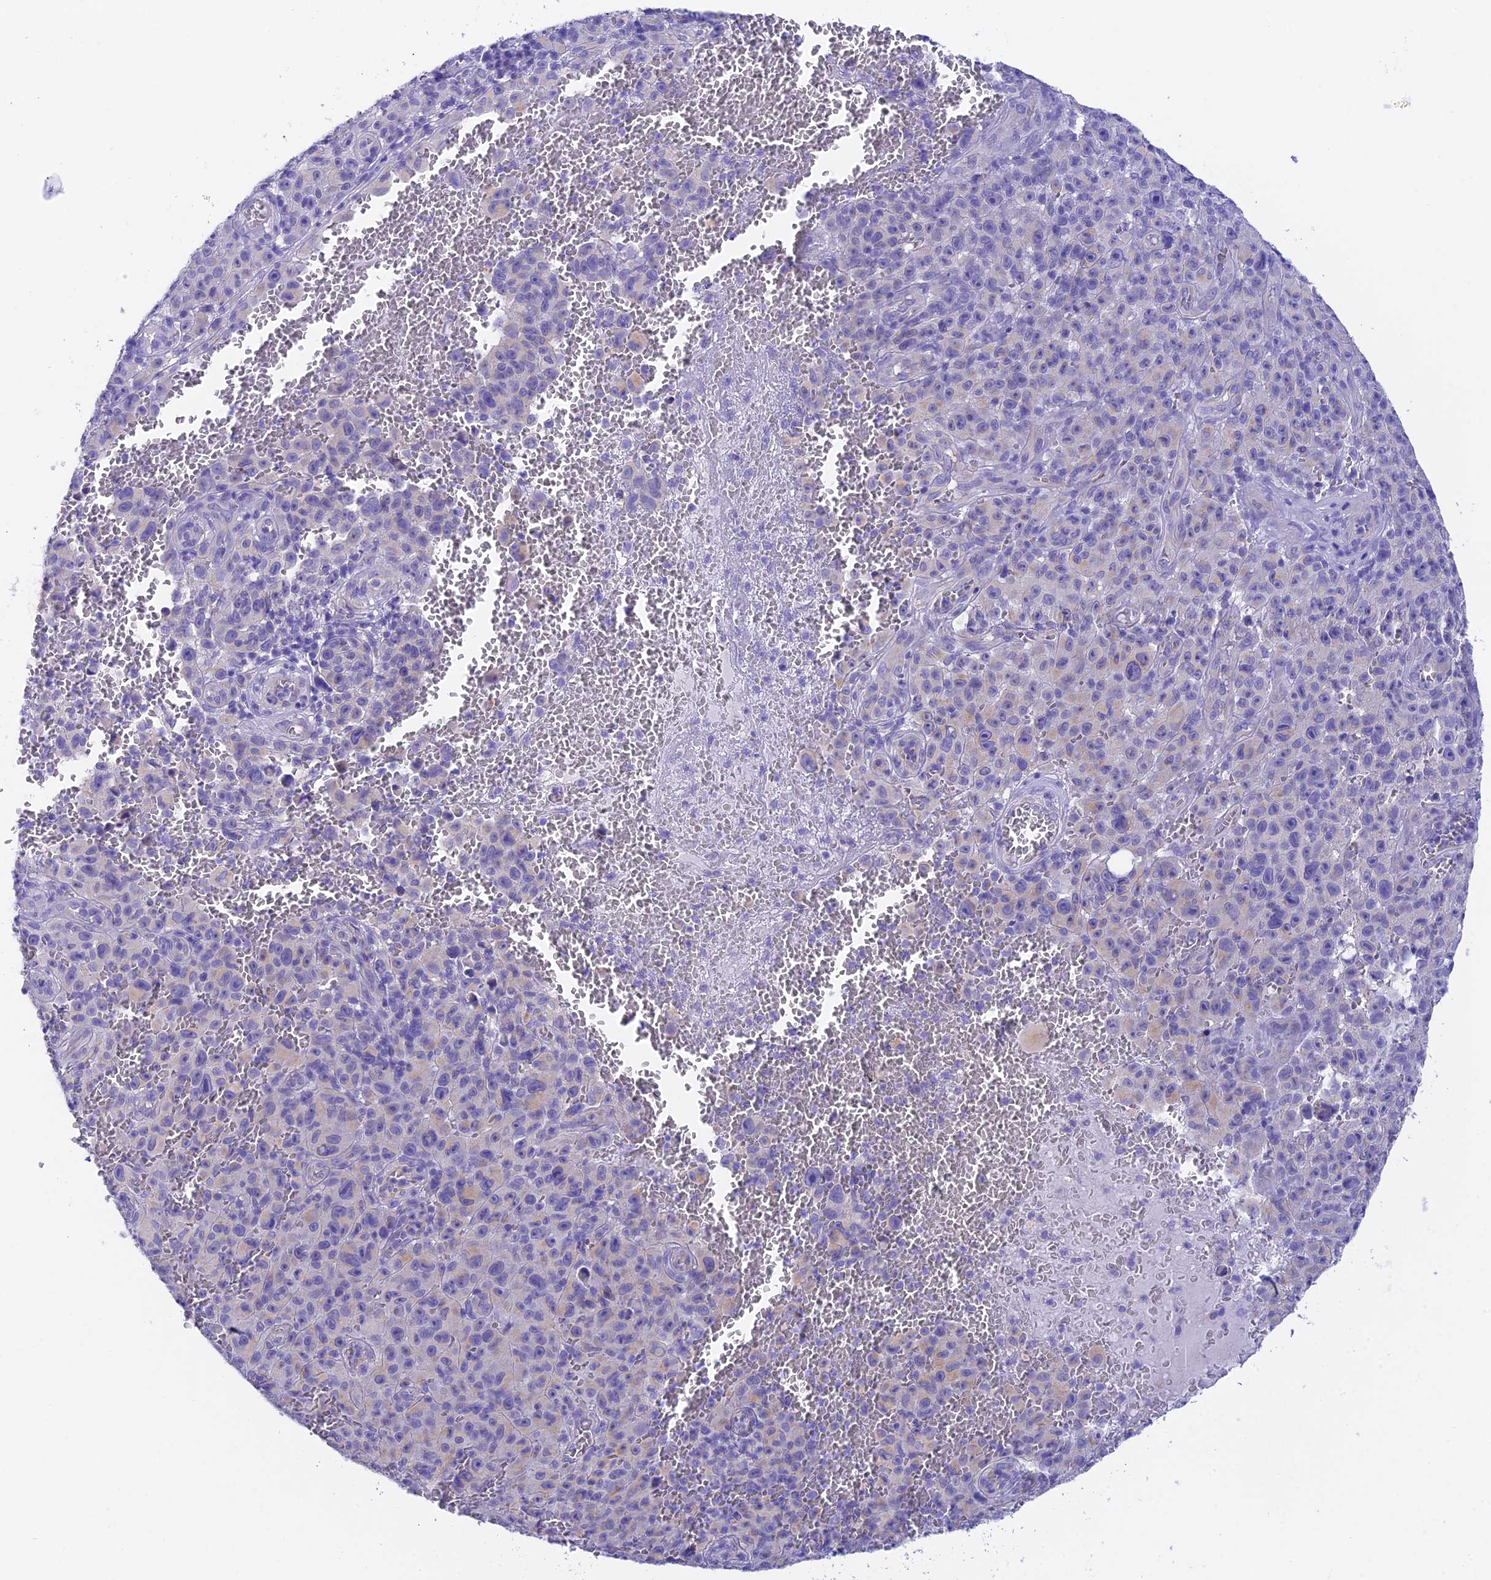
{"staining": {"intensity": "negative", "quantity": "none", "location": "none"}, "tissue": "melanoma", "cell_type": "Tumor cells", "image_type": "cancer", "snomed": [{"axis": "morphology", "description": "Malignant melanoma, NOS"}, {"axis": "topography", "description": "Skin"}], "caption": "IHC micrograph of neoplastic tissue: melanoma stained with DAB (3,3'-diaminobenzidine) demonstrates no significant protein positivity in tumor cells. (DAB (3,3'-diaminobenzidine) immunohistochemistry (IHC), high magnification).", "gene": "QRFP", "patient": {"sex": "female", "age": 82}}